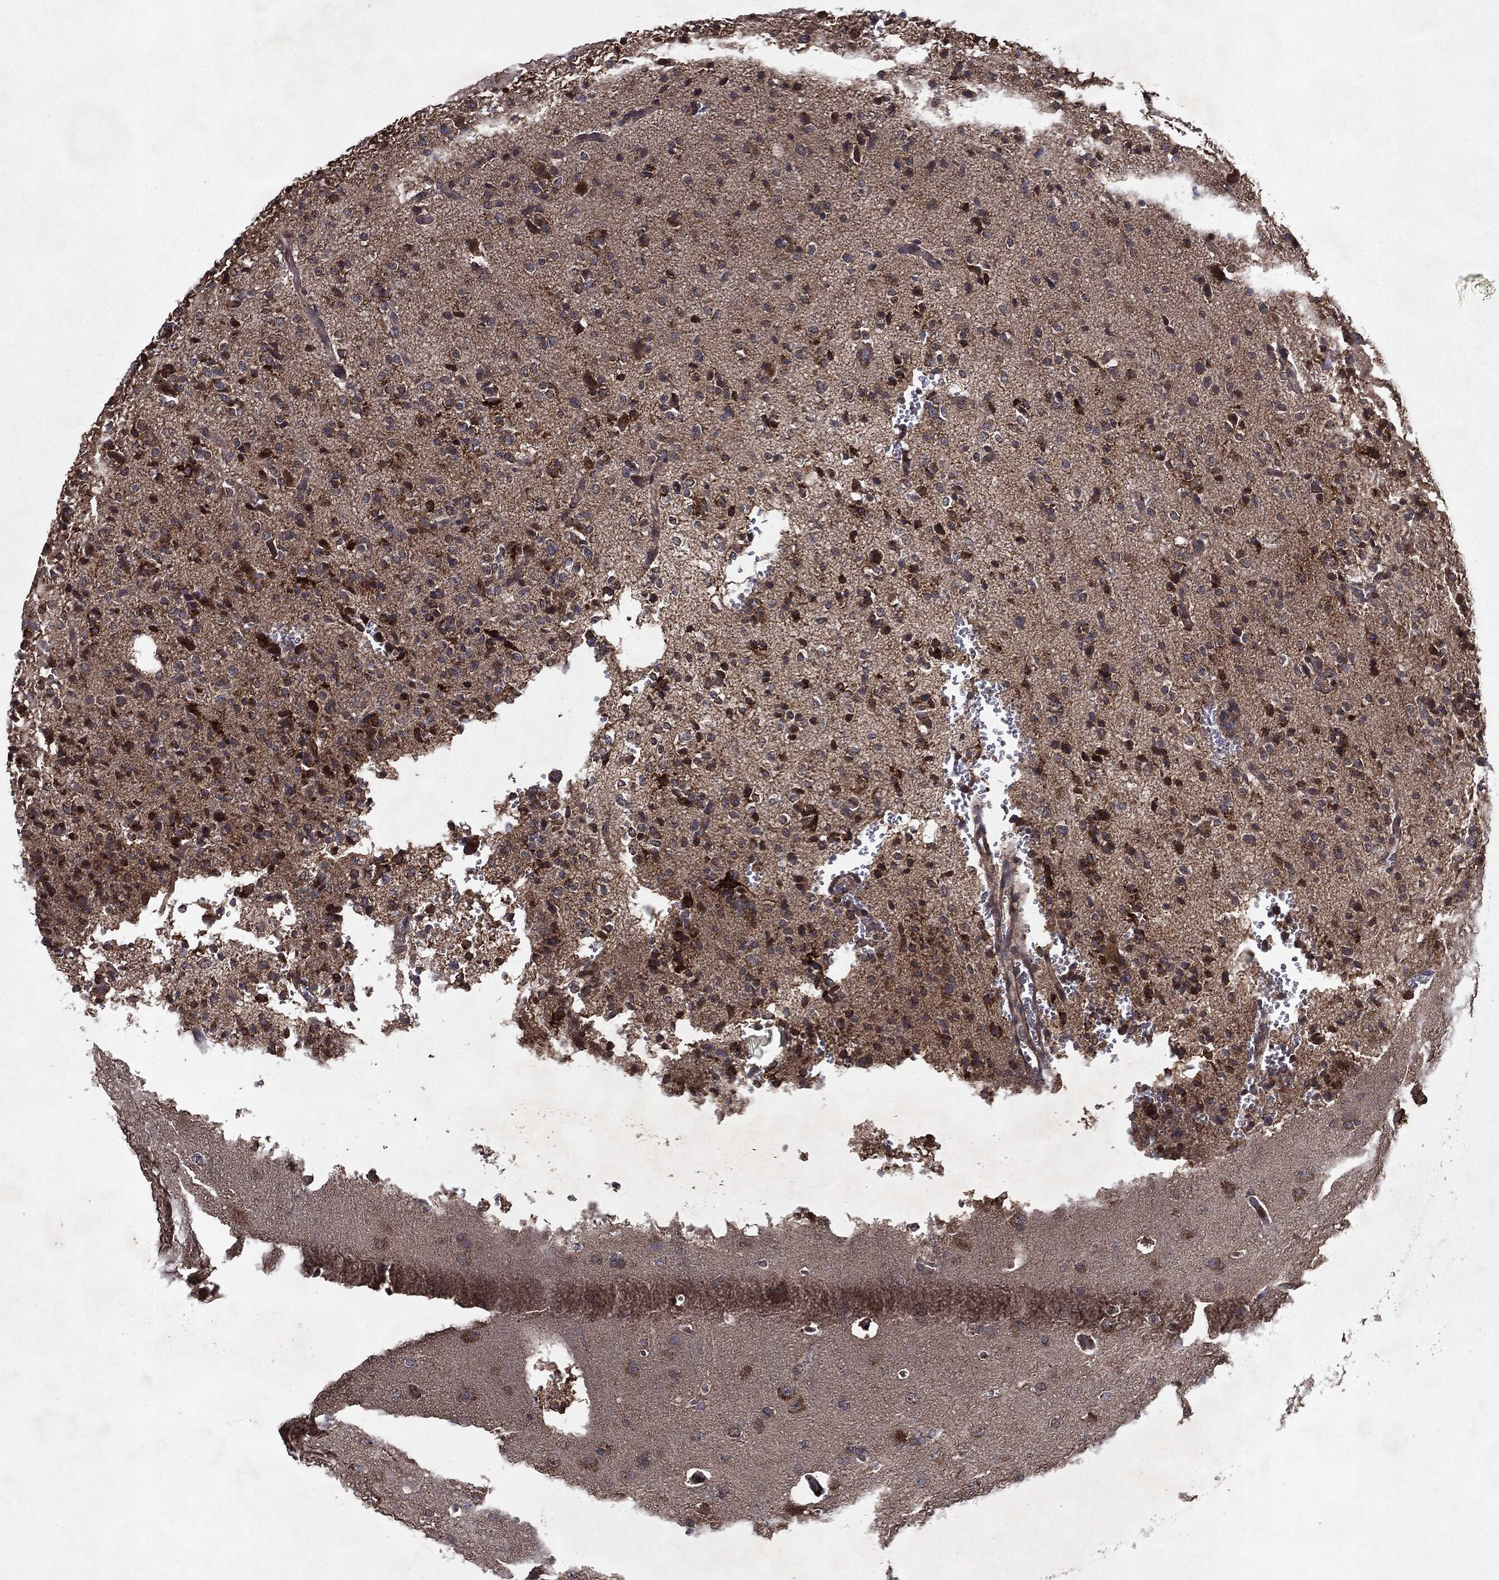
{"staining": {"intensity": "strong", "quantity": "<25%", "location": "cytoplasmic/membranous"}, "tissue": "glioma", "cell_type": "Tumor cells", "image_type": "cancer", "snomed": [{"axis": "morphology", "description": "Glioma, malignant, Low grade"}, {"axis": "topography", "description": "Brain"}], "caption": "This micrograph displays immunohistochemistry staining of glioma, with medium strong cytoplasmic/membranous staining in approximately <25% of tumor cells.", "gene": "HDAC5", "patient": {"sex": "male", "age": 41}}